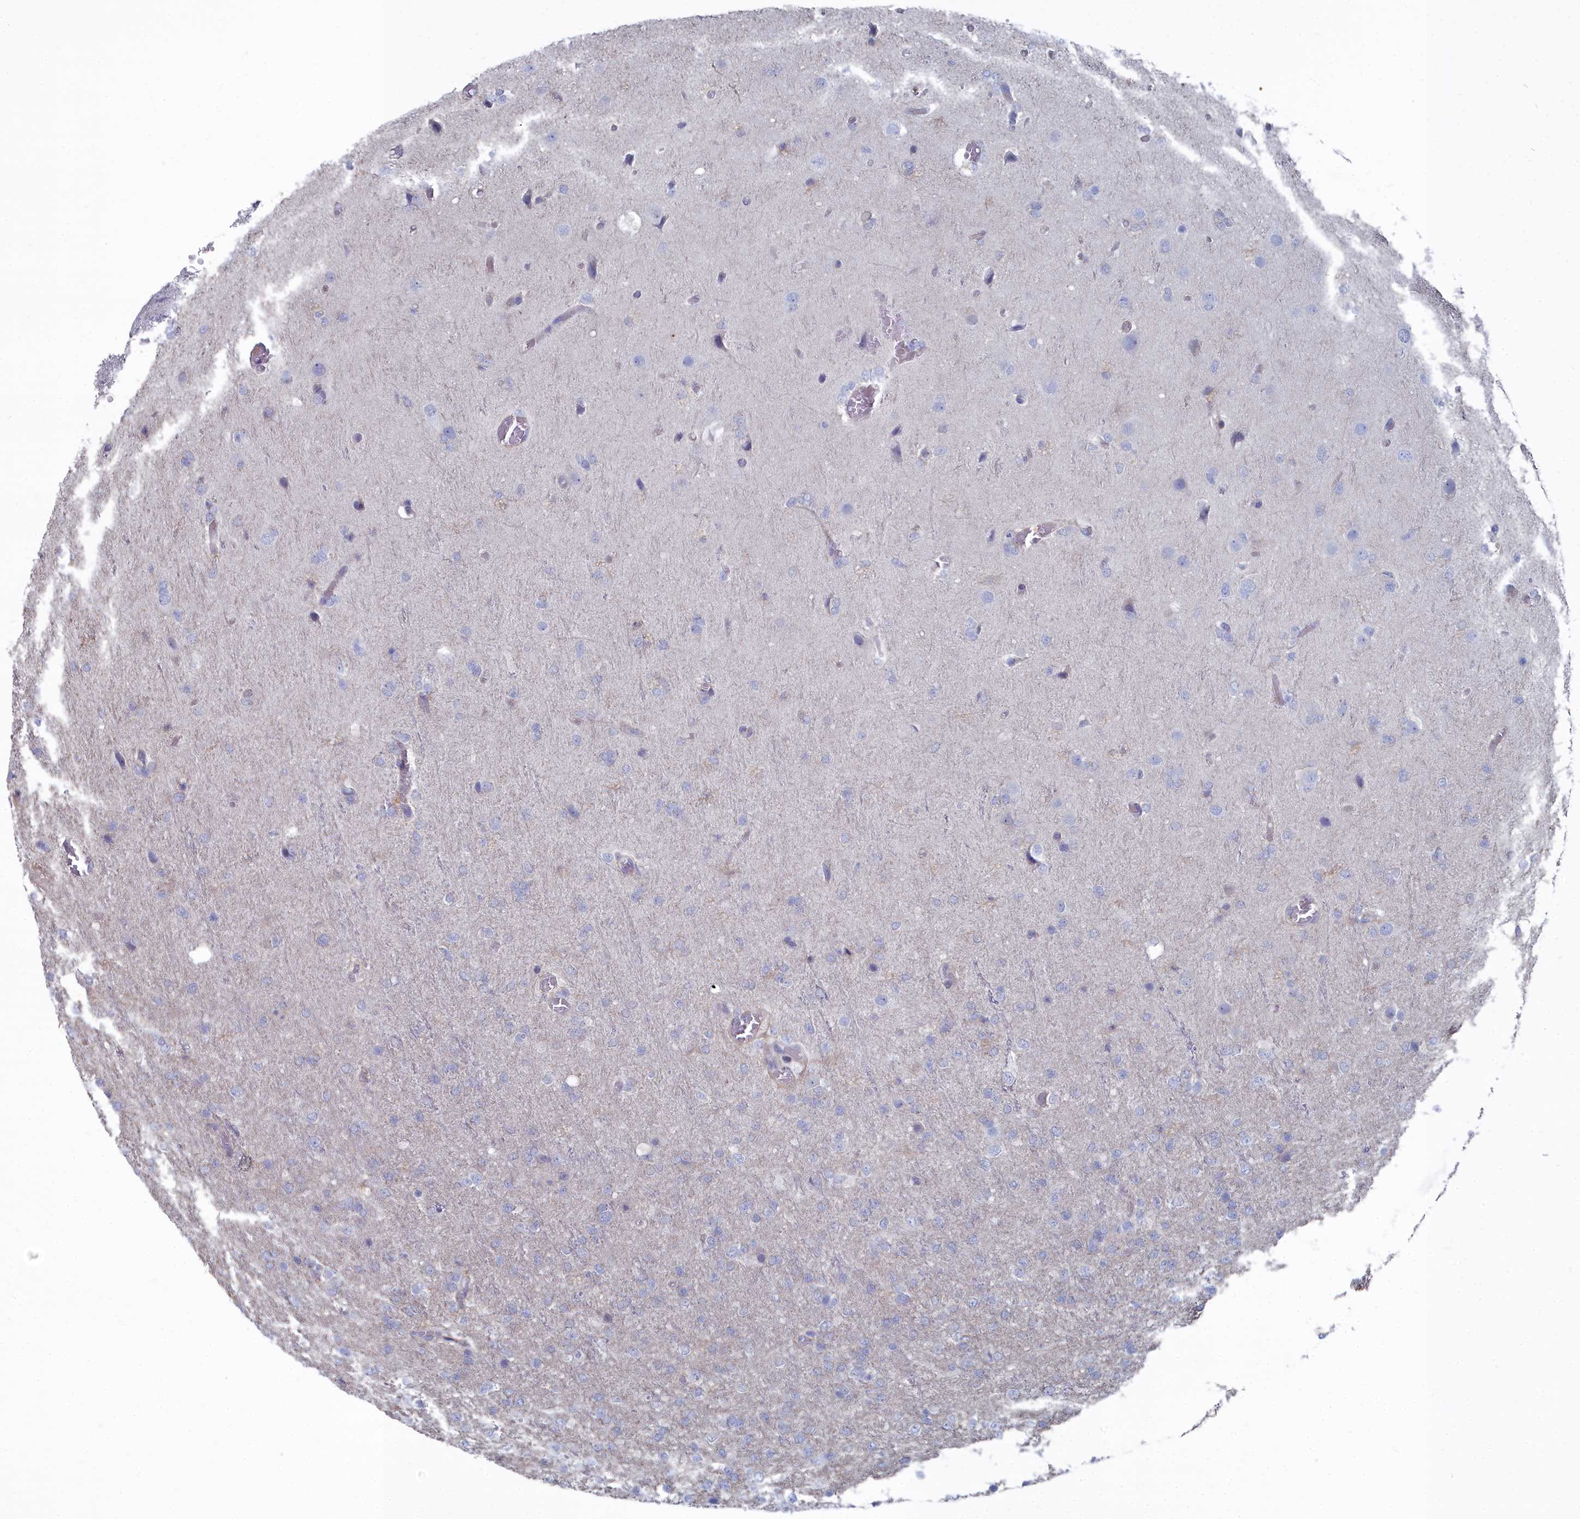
{"staining": {"intensity": "negative", "quantity": "none", "location": "none"}, "tissue": "glioma", "cell_type": "Tumor cells", "image_type": "cancer", "snomed": [{"axis": "morphology", "description": "Glioma, malignant, High grade"}, {"axis": "topography", "description": "Brain"}], "caption": "This is an IHC image of glioma. There is no staining in tumor cells.", "gene": "SHISAL2A", "patient": {"sex": "female", "age": 74}}